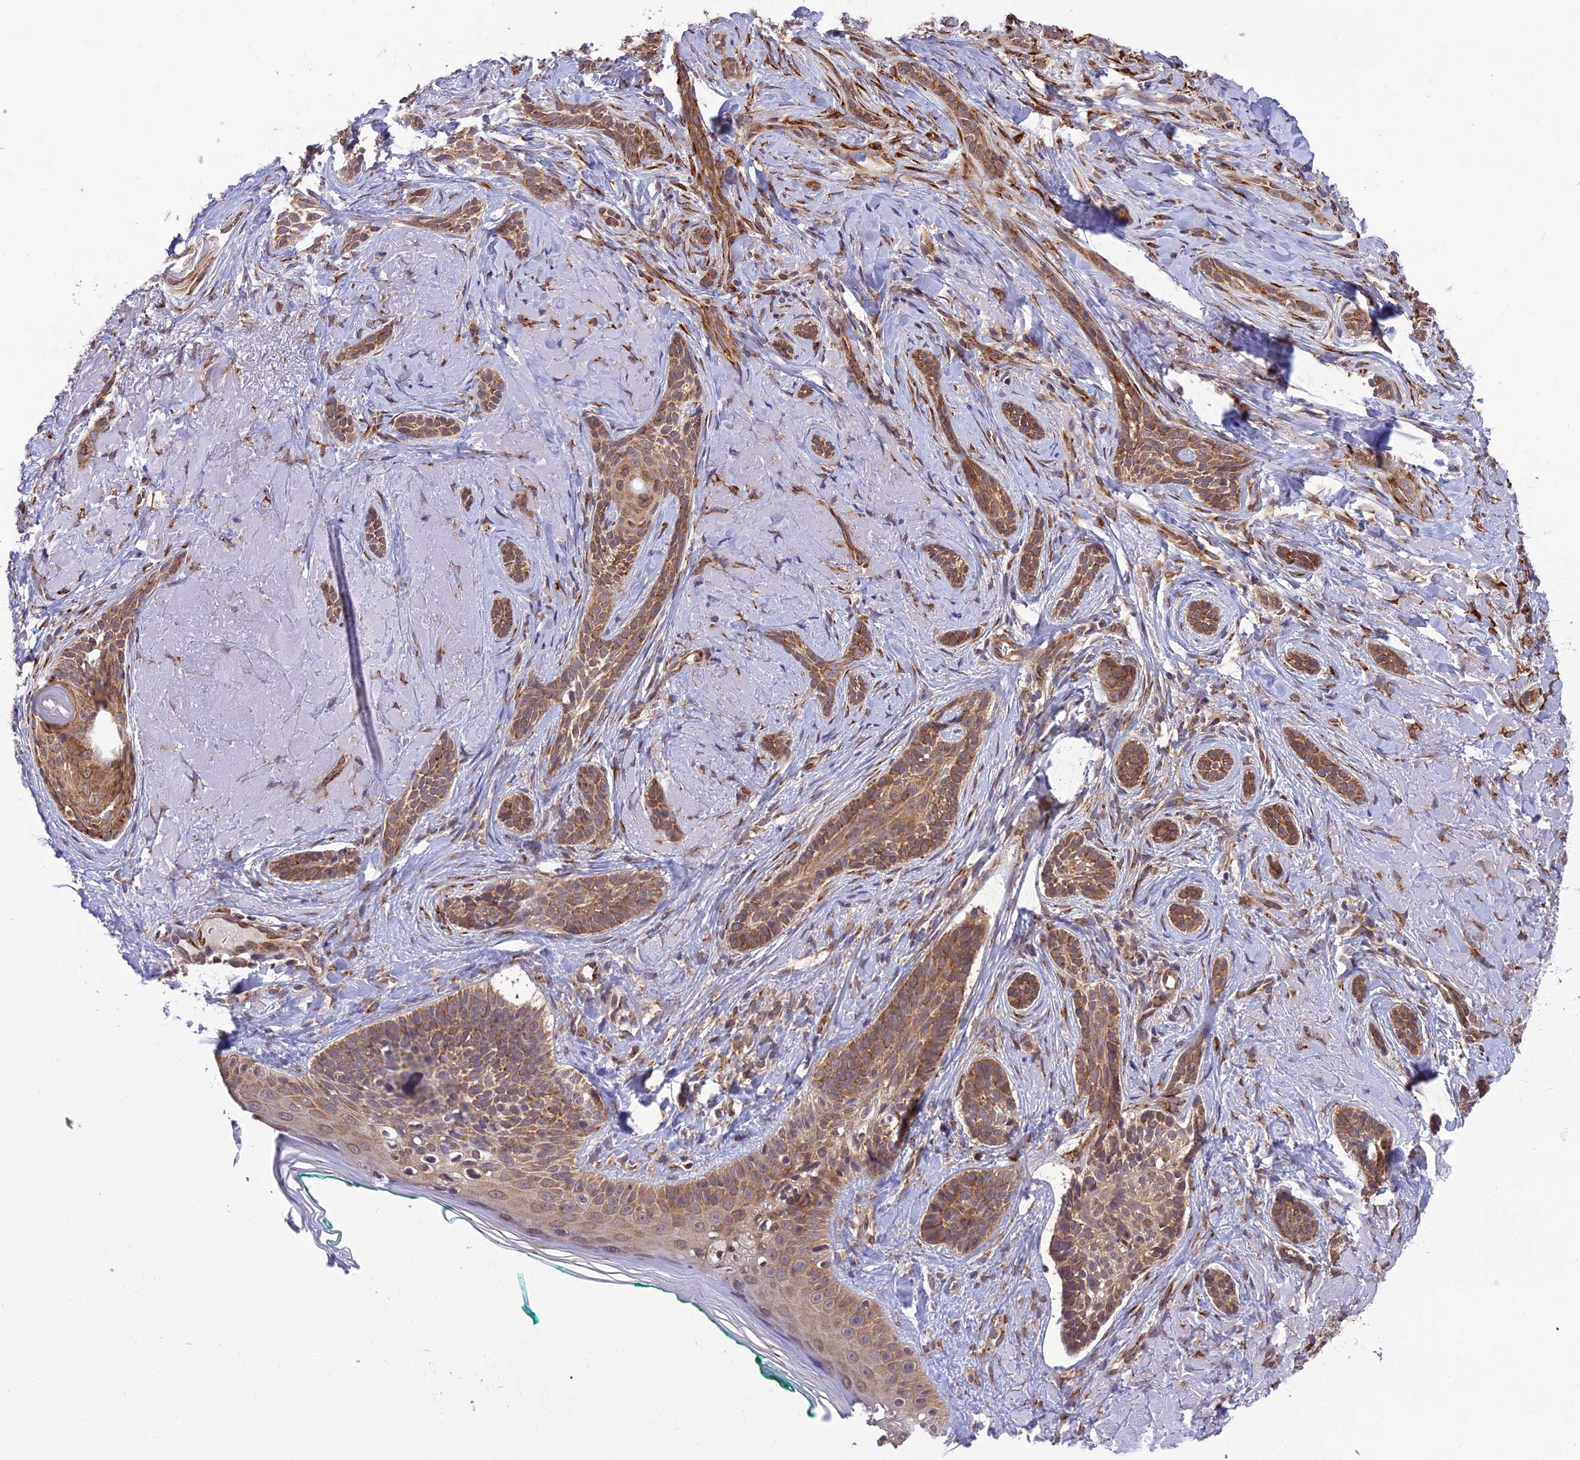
{"staining": {"intensity": "moderate", "quantity": ">75%", "location": "cytoplasmic/membranous"}, "tissue": "skin cancer", "cell_type": "Tumor cells", "image_type": "cancer", "snomed": [{"axis": "morphology", "description": "Basal cell carcinoma"}, {"axis": "topography", "description": "Skin"}], "caption": "A micrograph of skin cancer (basal cell carcinoma) stained for a protein exhibits moderate cytoplasmic/membranous brown staining in tumor cells. (DAB (3,3'-diaminobenzidine) IHC, brown staining for protein, blue staining for nuclei).", "gene": "DHCR7", "patient": {"sex": "male", "age": 71}}